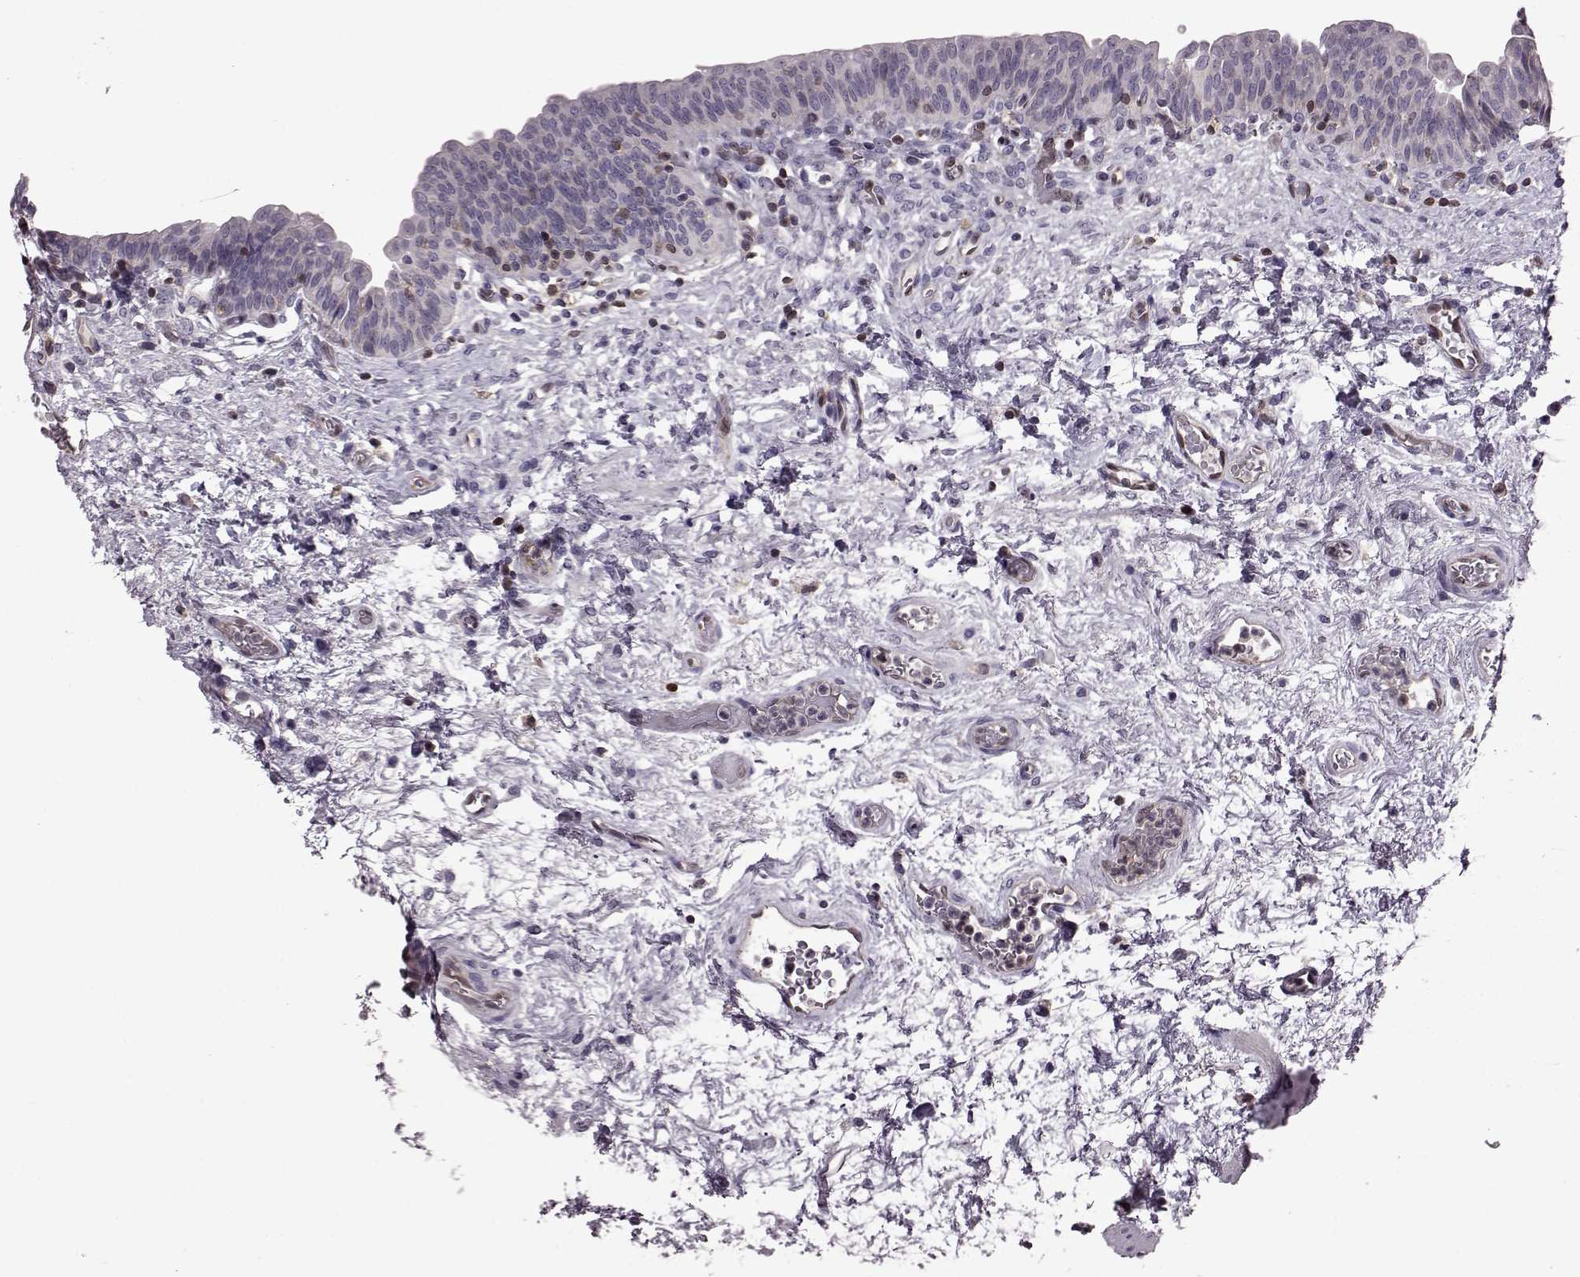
{"staining": {"intensity": "negative", "quantity": "none", "location": "none"}, "tissue": "urinary bladder", "cell_type": "Urothelial cells", "image_type": "normal", "snomed": [{"axis": "morphology", "description": "Normal tissue, NOS"}, {"axis": "topography", "description": "Urinary bladder"}], "caption": "Image shows no protein staining in urothelial cells of unremarkable urinary bladder.", "gene": "CDC42SE1", "patient": {"sex": "male", "age": 69}}